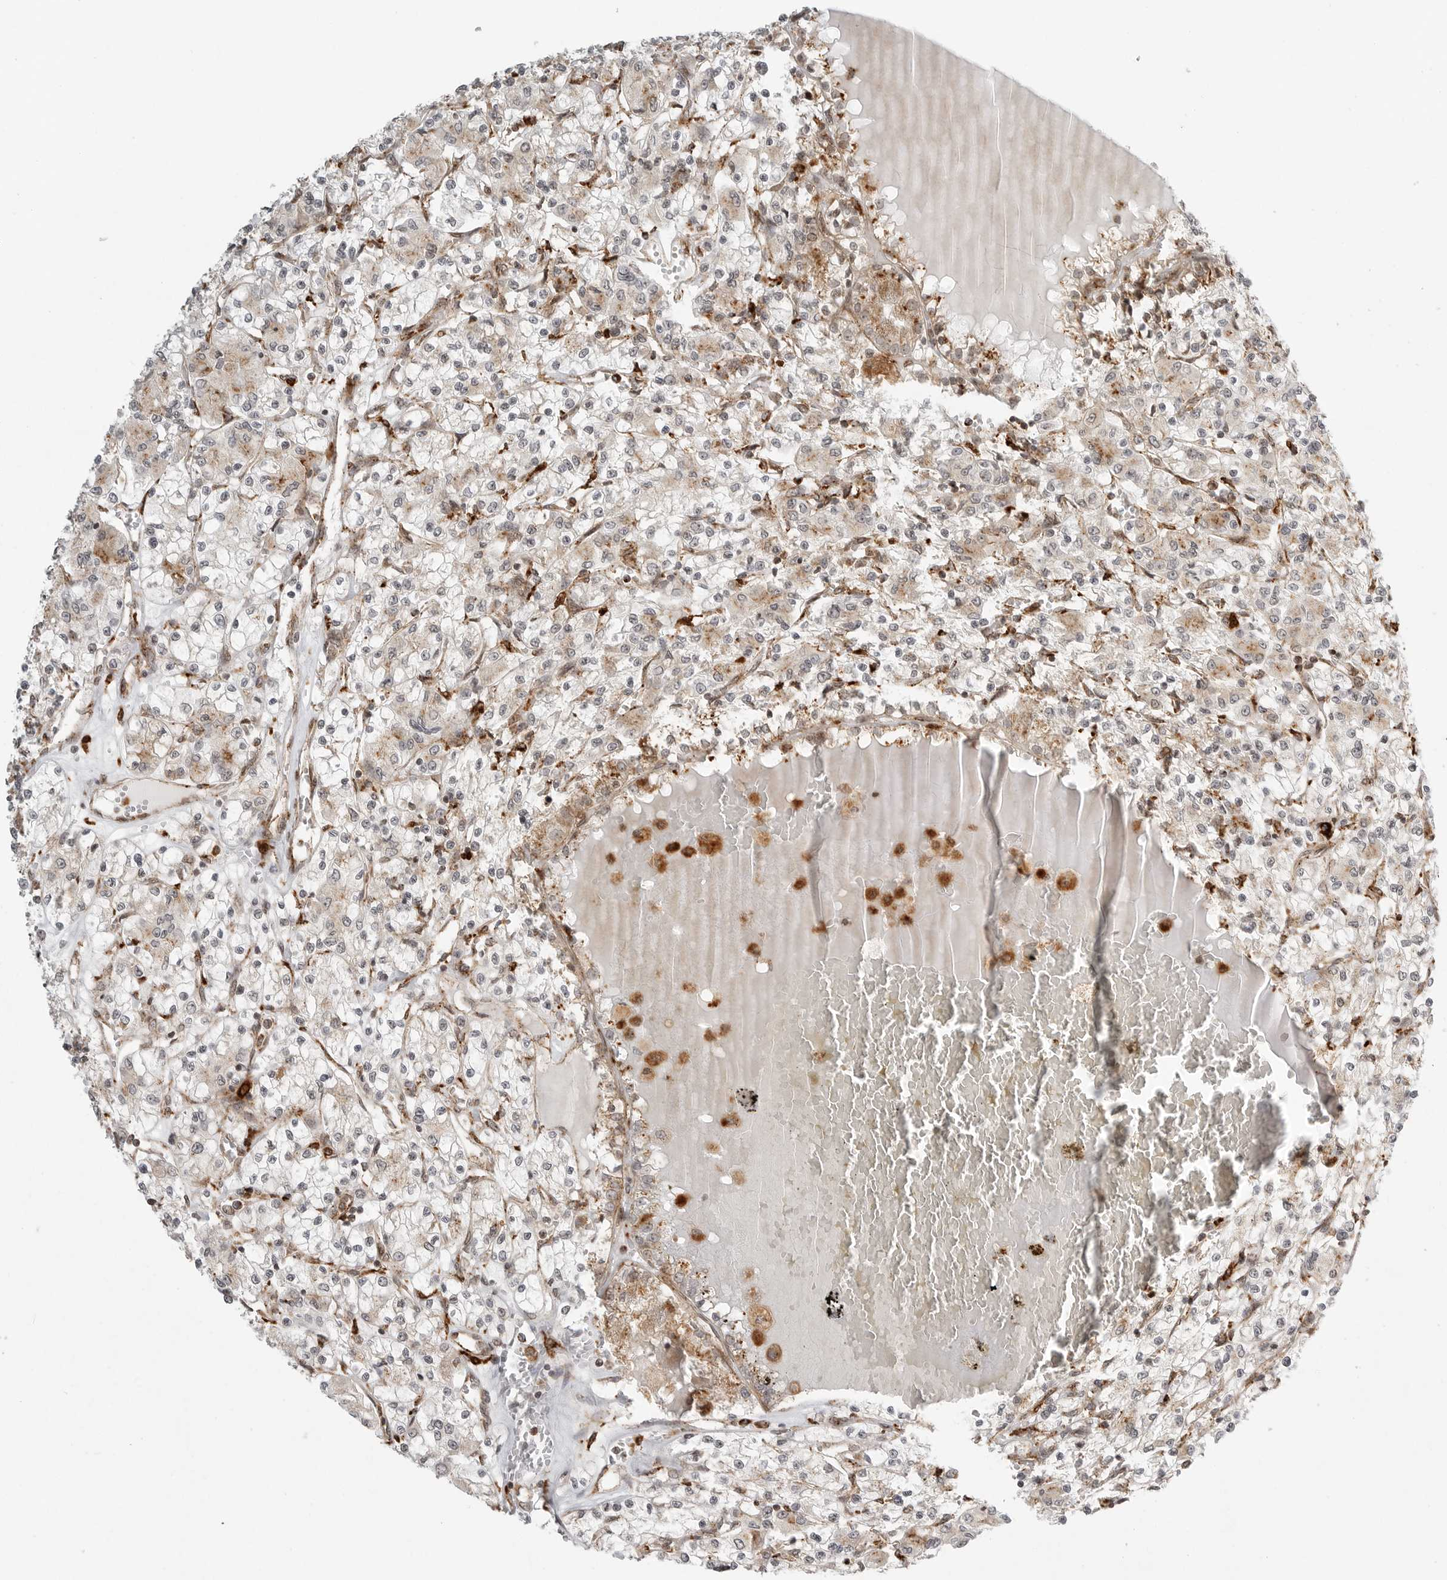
{"staining": {"intensity": "weak", "quantity": ">75%", "location": "cytoplasmic/membranous"}, "tissue": "renal cancer", "cell_type": "Tumor cells", "image_type": "cancer", "snomed": [{"axis": "morphology", "description": "Adenocarcinoma, NOS"}, {"axis": "topography", "description": "Kidney"}], "caption": "Immunohistochemical staining of human adenocarcinoma (renal) displays low levels of weak cytoplasmic/membranous staining in about >75% of tumor cells.", "gene": "IDUA", "patient": {"sex": "female", "age": 59}}